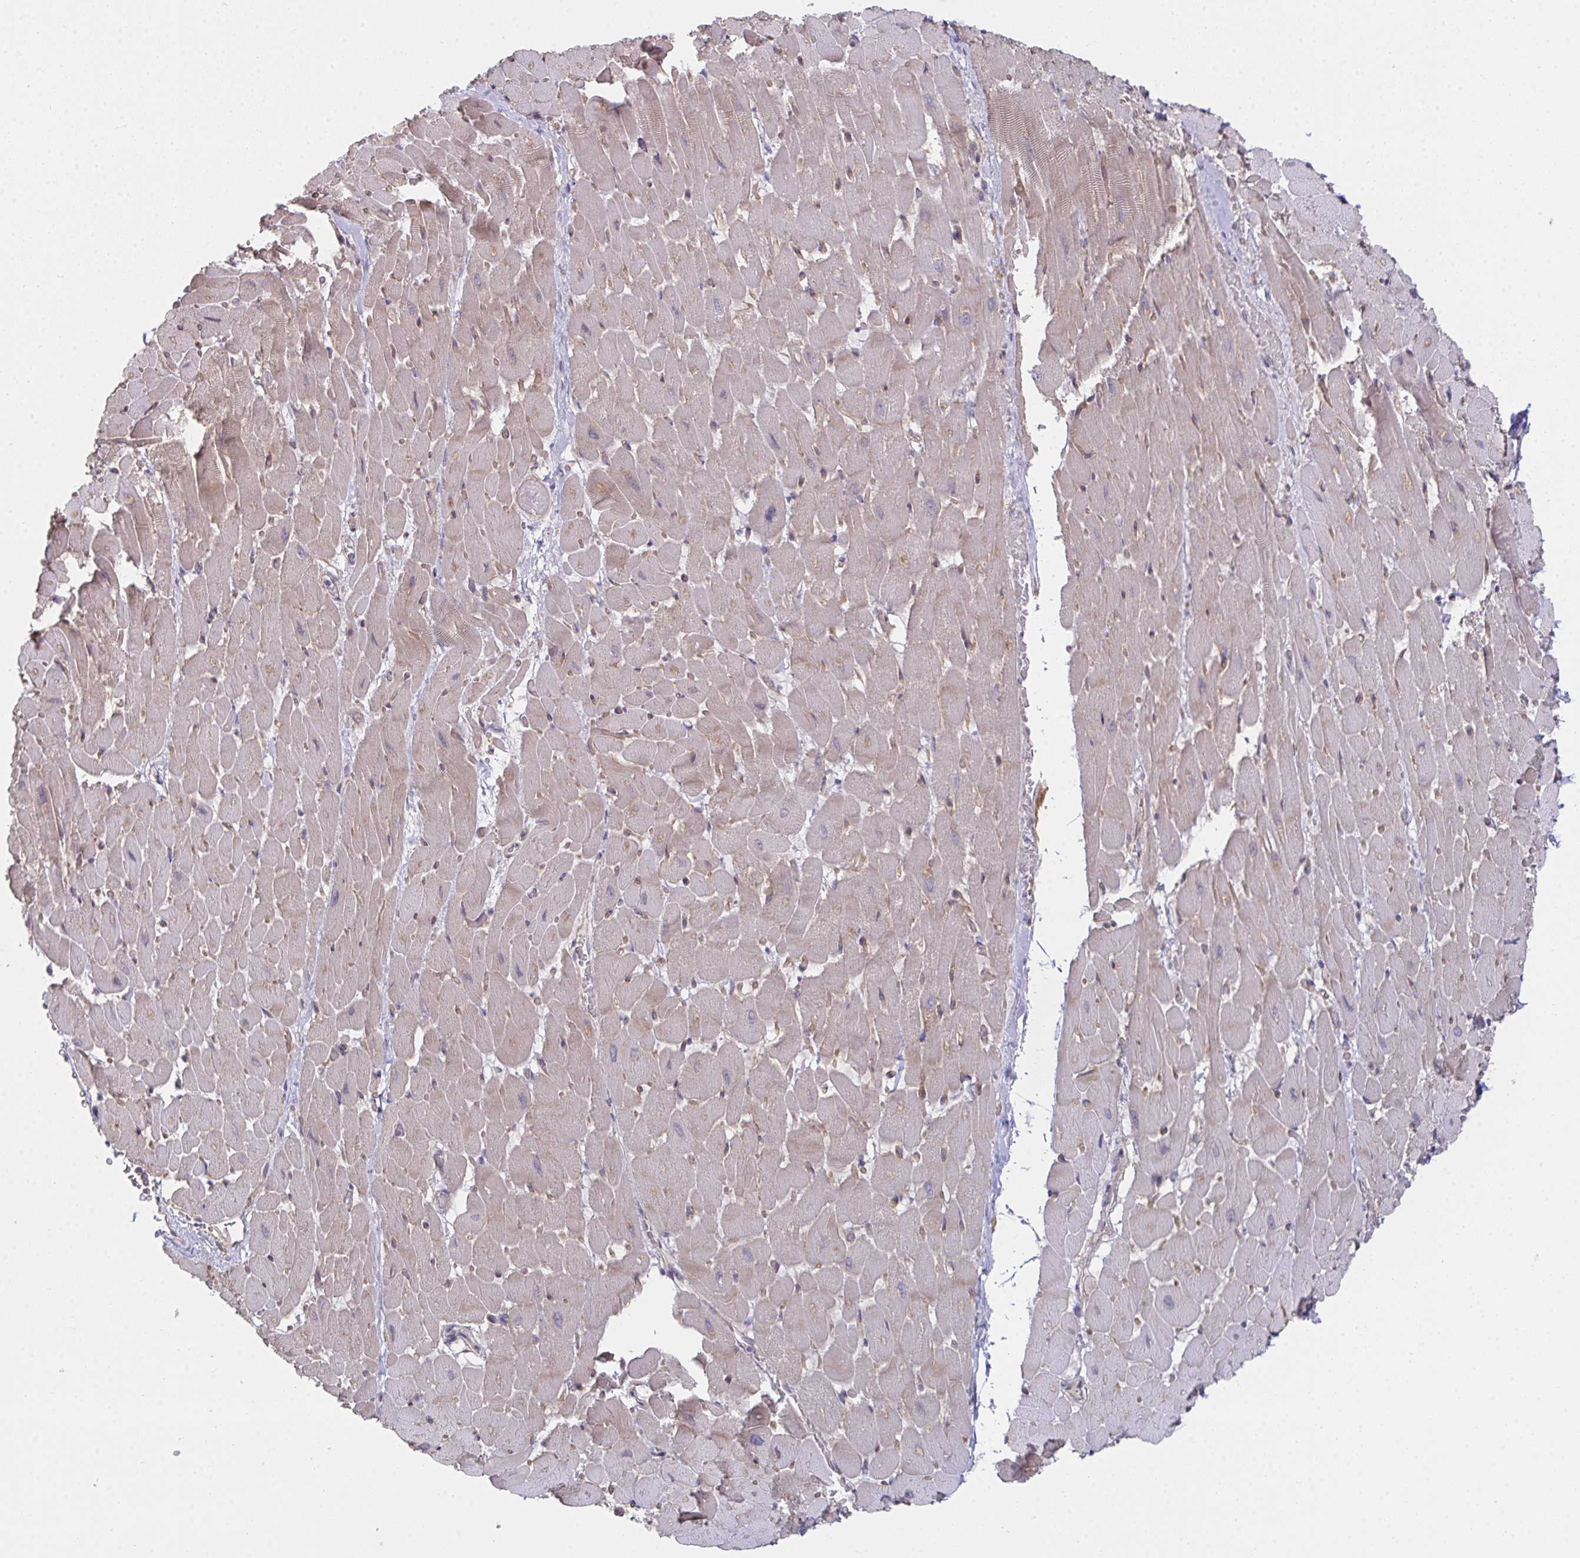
{"staining": {"intensity": "weak", "quantity": "25%-75%", "location": "cytoplasmic/membranous"}, "tissue": "heart muscle", "cell_type": "Cardiomyocytes", "image_type": "normal", "snomed": [{"axis": "morphology", "description": "Normal tissue, NOS"}, {"axis": "topography", "description": "Heart"}], "caption": "This photomicrograph displays benign heart muscle stained with IHC to label a protein in brown. The cytoplasmic/membranous of cardiomyocytes show weak positivity for the protein. Nuclei are counter-stained blue.", "gene": "CASP9", "patient": {"sex": "male", "age": 37}}